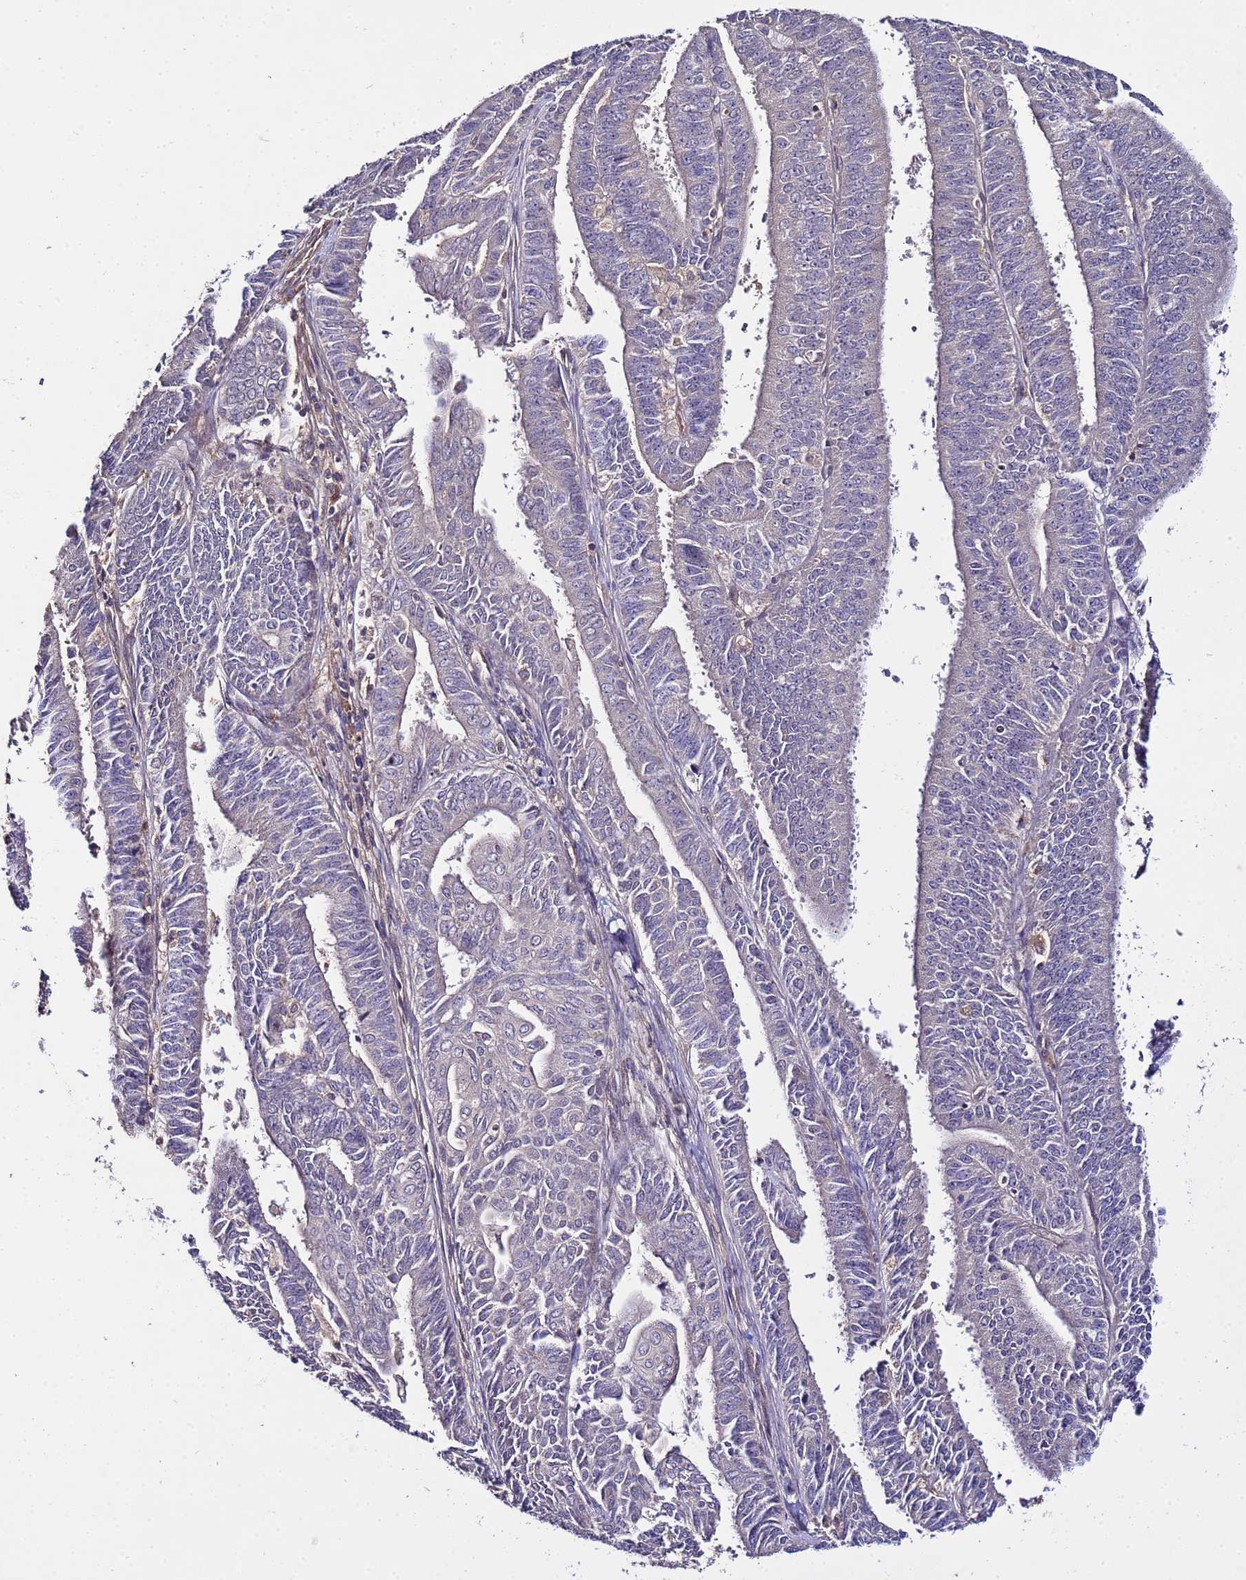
{"staining": {"intensity": "negative", "quantity": "none", "location": "none"}, "tissue": "endometrial cancer", "cell_type": "Tumor cells", "image_type": "cancer", "snomed": [{"axis": "morphology", "description": "Adenocarcinoma, NOS"}, {"axis": "topography", "description": "Endometrium"}], "caption": "Tumor cells are negative for protein expression in human endometrial cancer.", "gene": "GSPT2", "patient": {"sex": "female", "age": 73}}